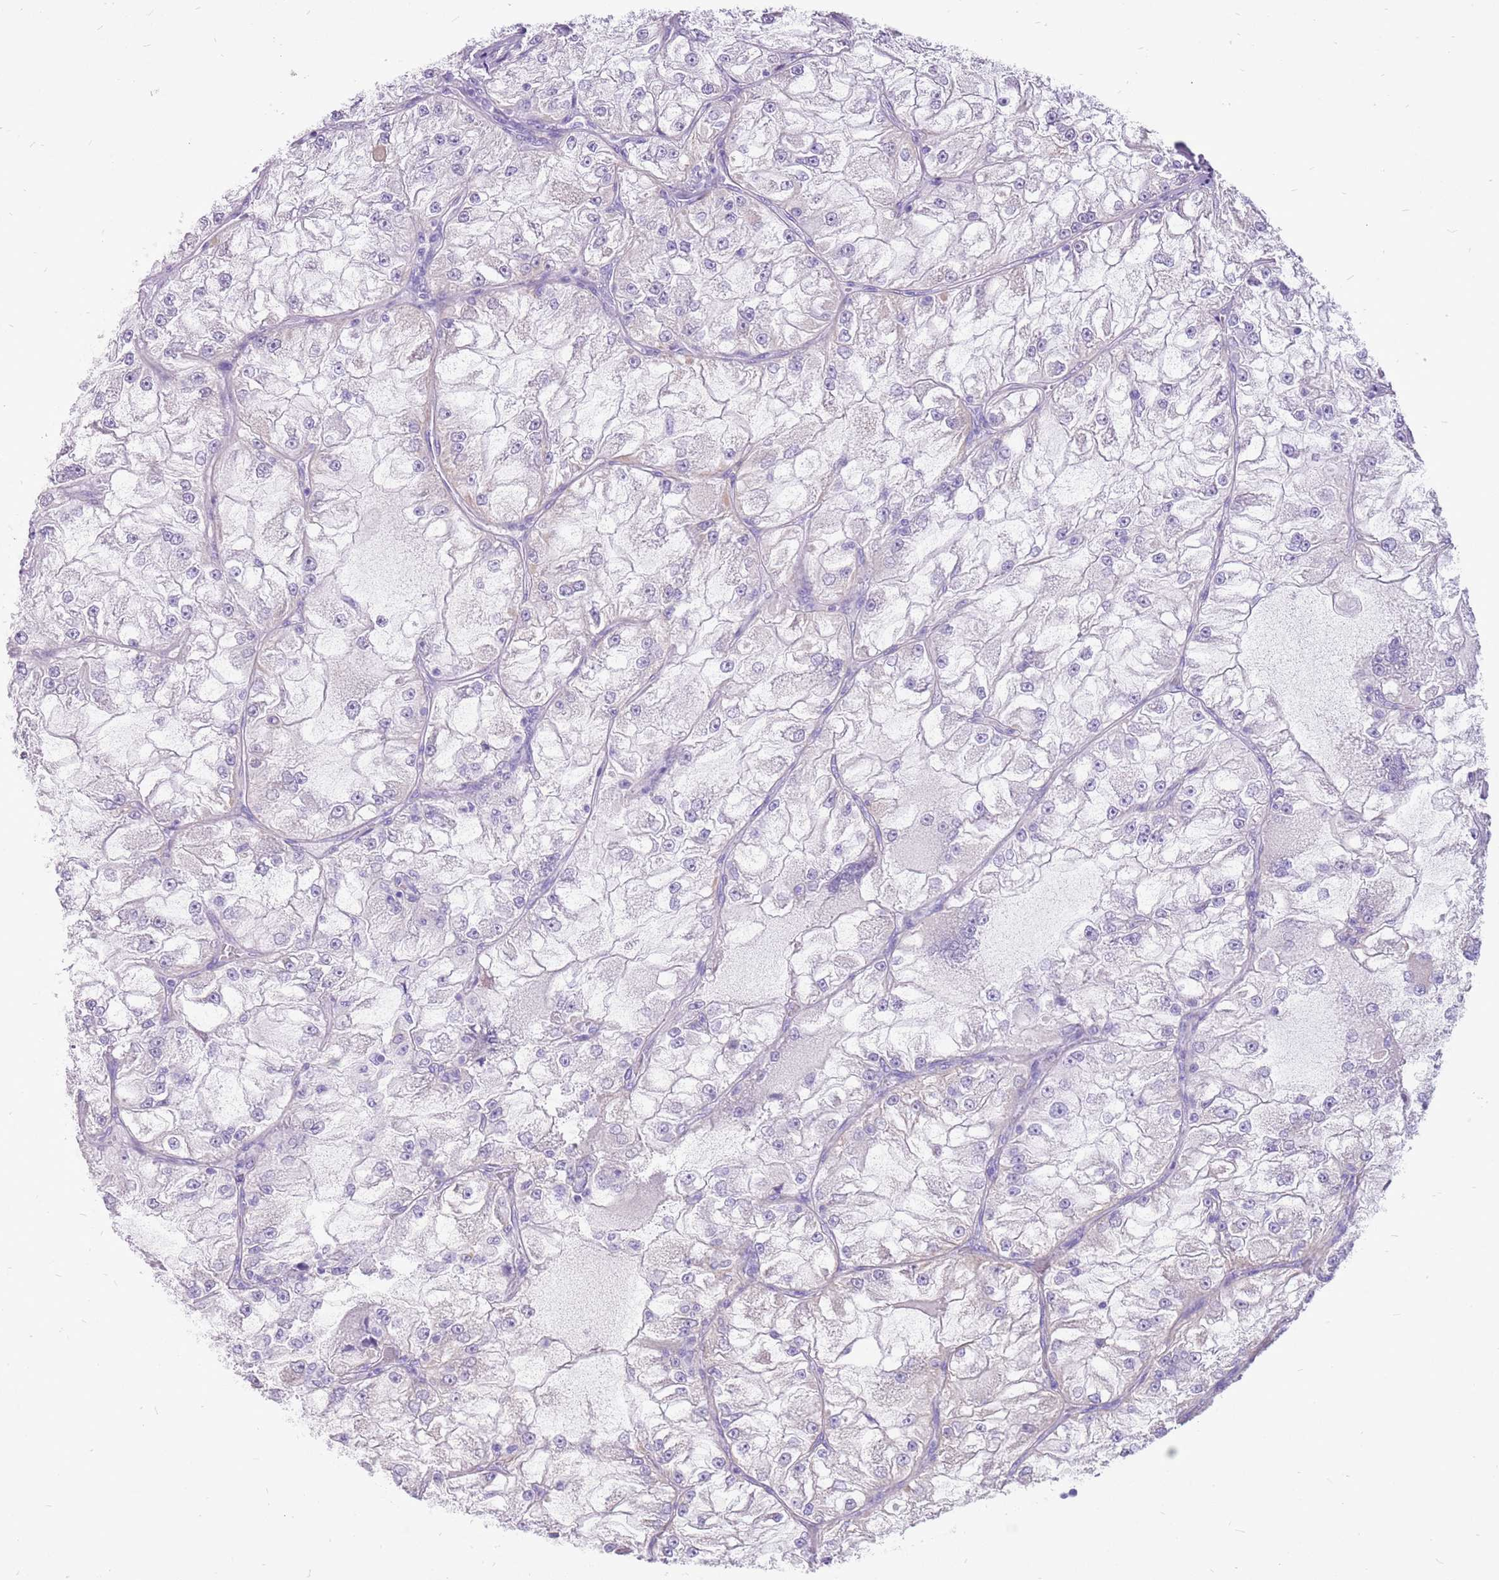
{"staining": {"intensity": "weak", "quantity": "<25%", "location": "cytoplasmic/membranous"}, "tissue": "renal cancer", "cell_type": "Tumor cells", "image_type": "cancer", "snomed": [{"axis": "morphology", "description": "Adenocarcinoma, NOS"}, {"axis": "topography", "description": "Kidney"}], "caption": "The immunohistochemistry histopathology image has no significant staining in tumor cells of renal cancer (adenocarcinoma) tissue.", "gene": "ACSS3", "patient": {"sex": "female", "age": 72}}